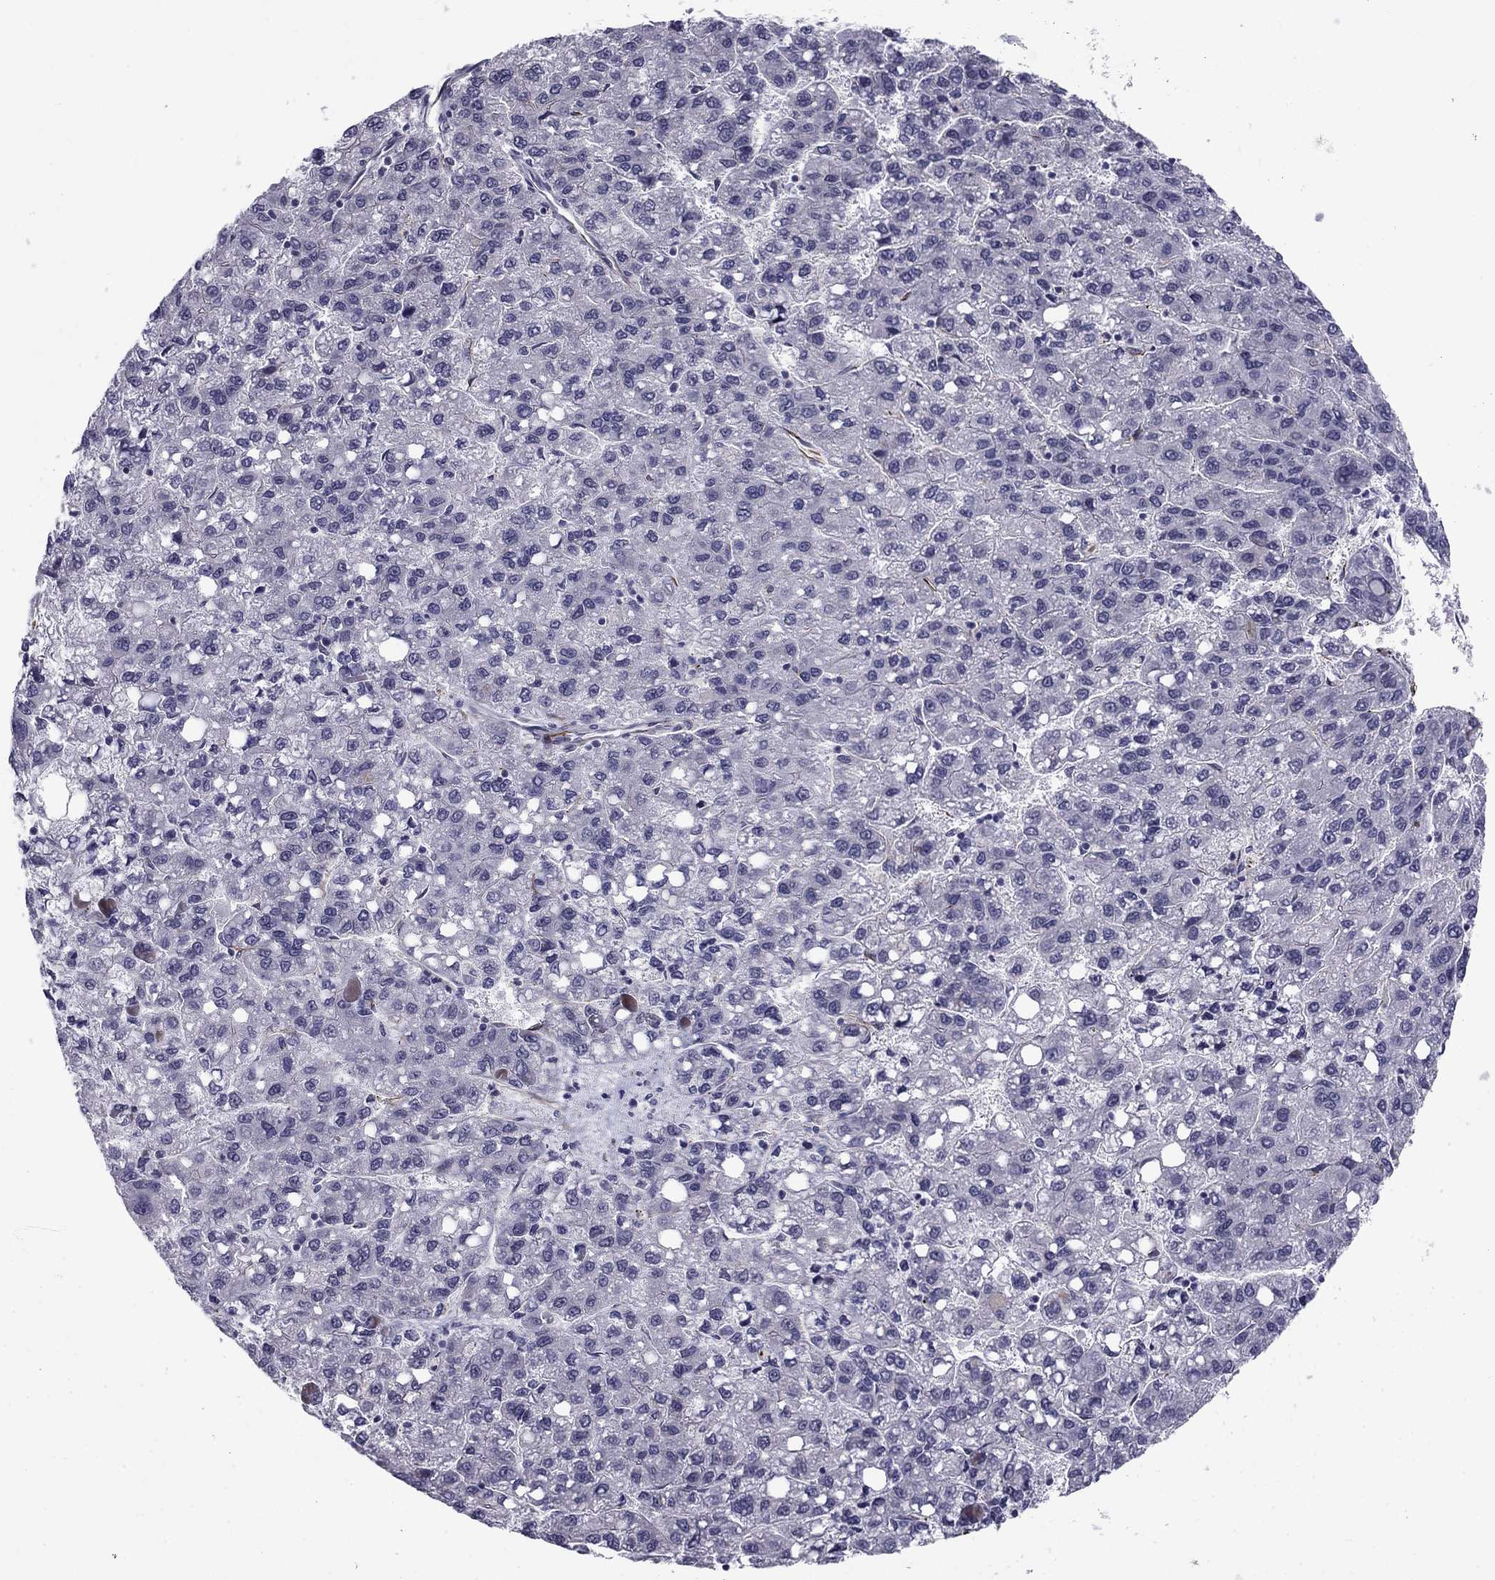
{"staining": {"intensity": "negative", "quantity": "none", "location": "none"}, "tissue": "liver cancer", "cell_type": "Tumor cells", "image_type": "cancer", "snomed": [{"axis": "morphology", "description": "Carcinoma, Hepatocellular, NOS"}, {"axis": "topography", "description": "Liver"}], "caption": "There is no significant expression in tumor cells of hepatocellular carcinoma (liver).", "gene": "ANKS4B", "patient": {"sex": "female", "age": 82}}